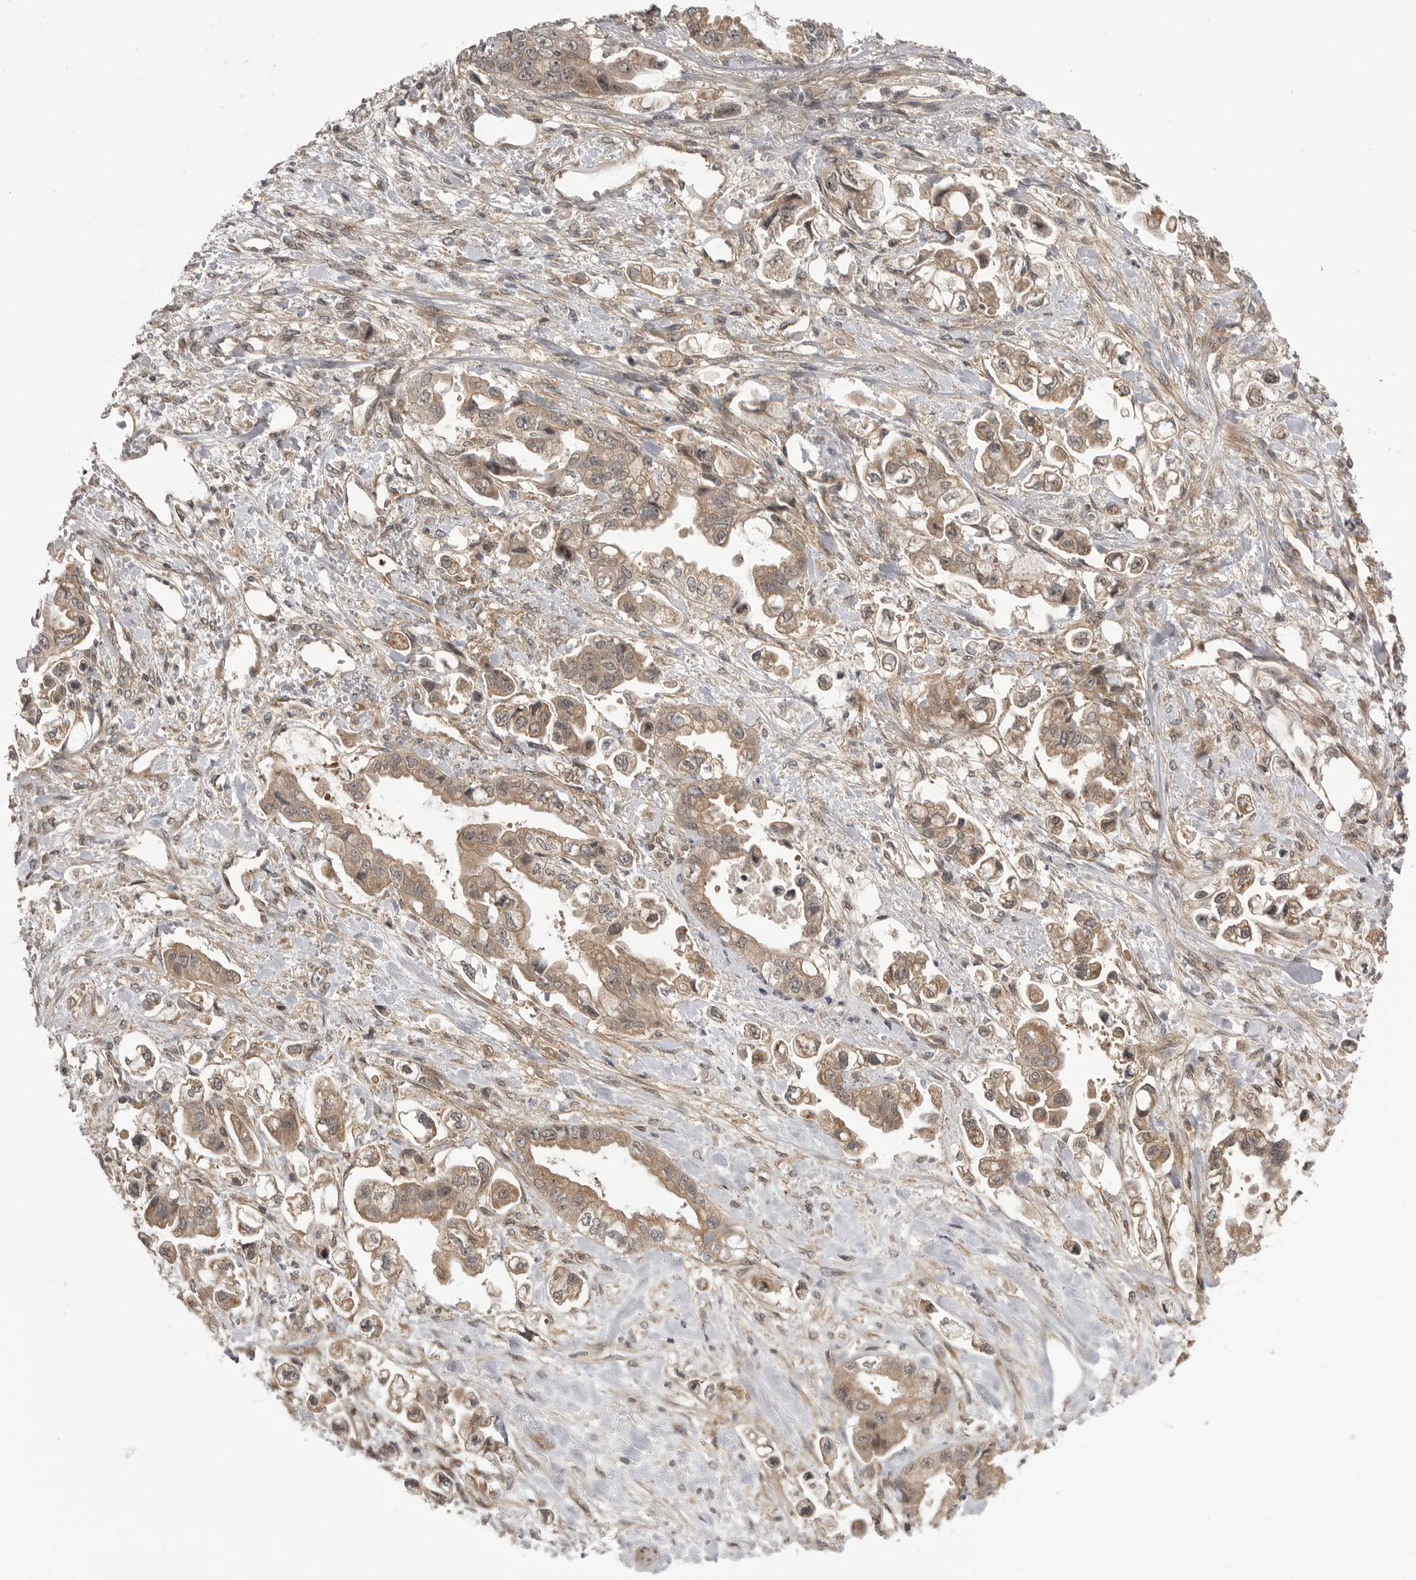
{"staining": {"intensity": "moderate", "quantity": ">75%", "location": "cytoplasmic/membranous"}, "tissue": "stomach cancer", "cell_type": "Tumor cells", "image_type": "cancer", "snomed": [{"axis": "morphology", "description": "Adenocarcinoma, NOS"}, {"axis": "topography", "description": "Stomach"}], "caption": "Stomach adenocarcinoma stained with IHC shows moderate cytoplasmic/membranous positivity in about >75% of tumor cells.", "gene": "PDCL", "patient": {"sex": "male", "age": 62}}